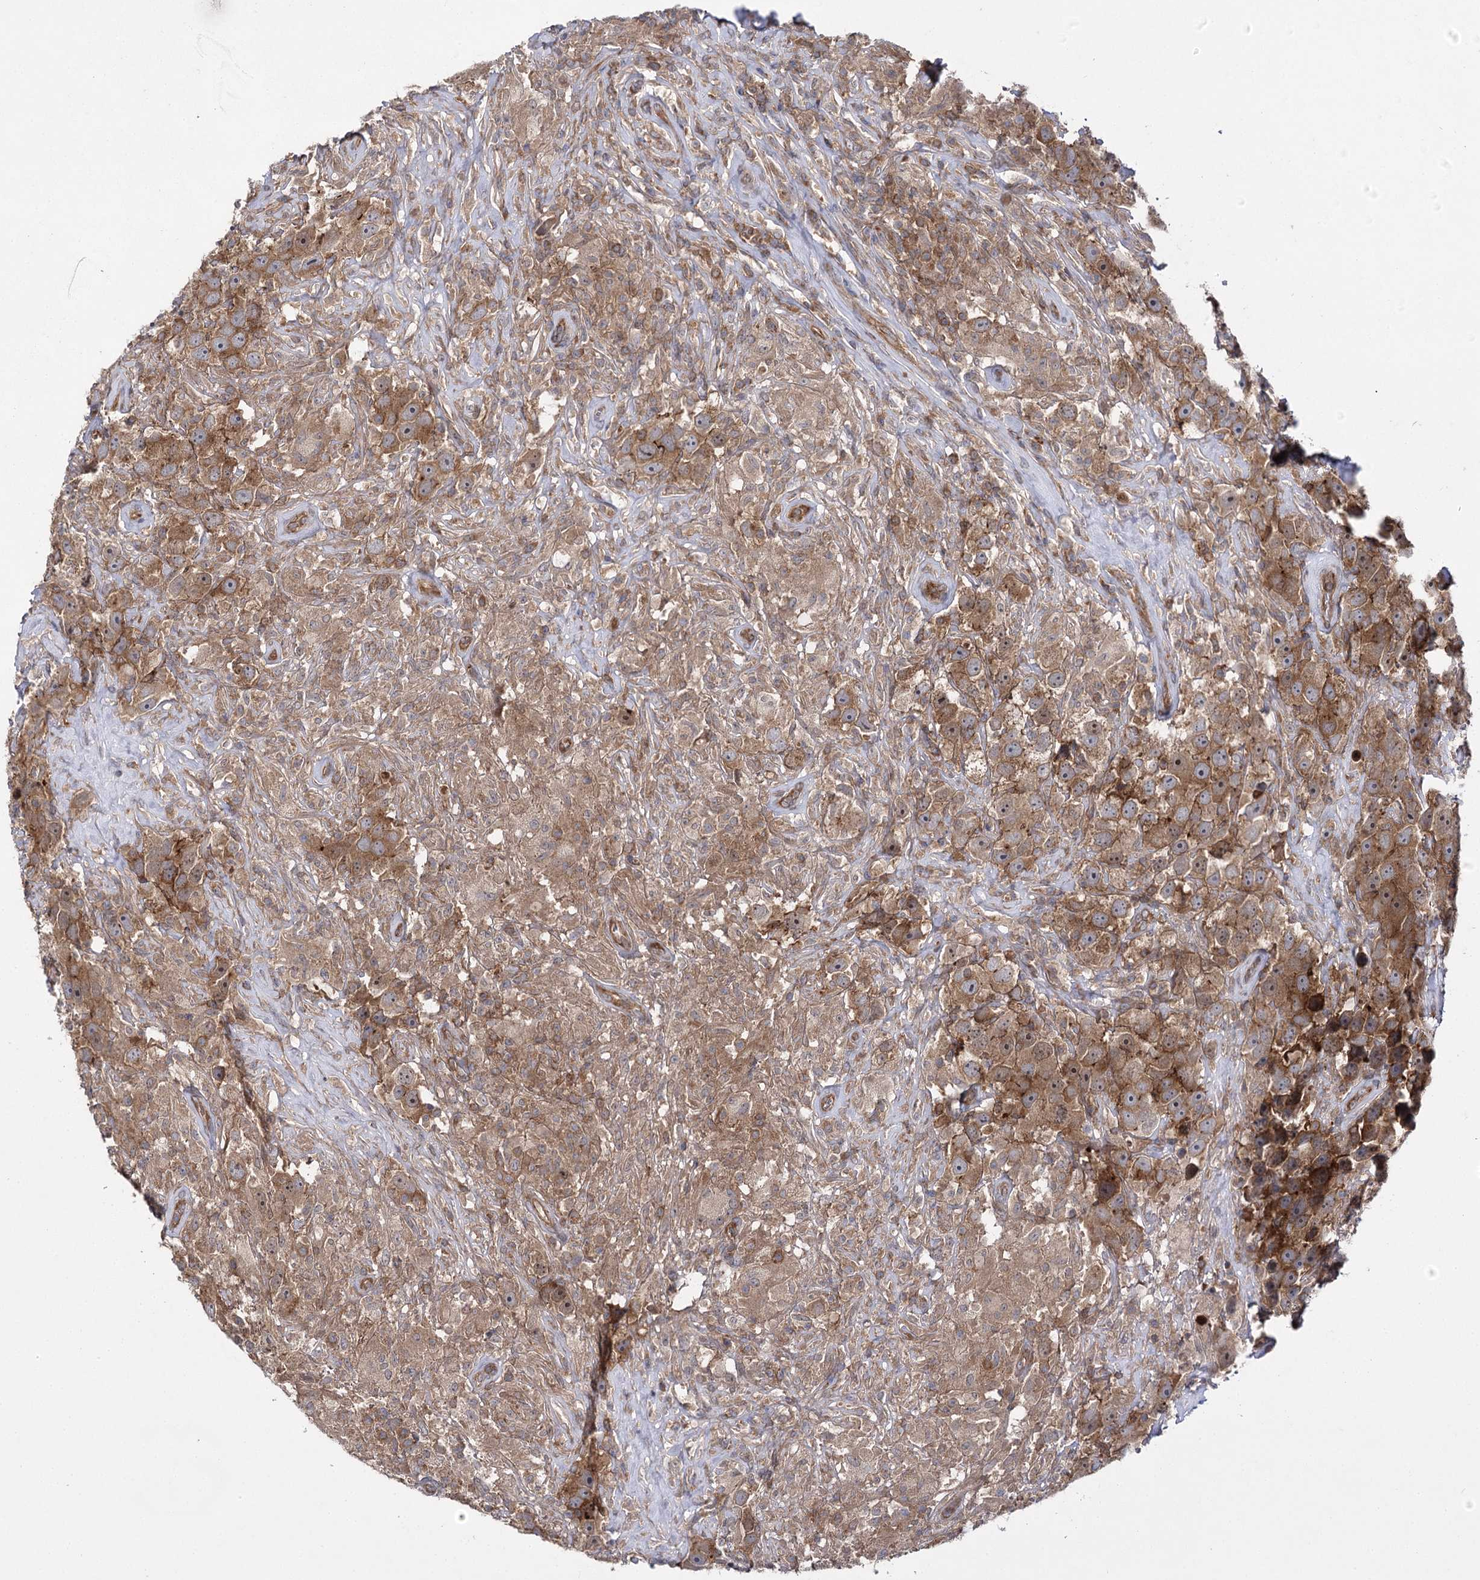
{"staining": {"intensity": "moderate", "quantity": ">75%", "location": "cytoplasmic/membranous,nuclear"}, "tissue": "testis cancer", "cell_type": "Tumor cells", "image_type": "cancer", "snomed": [{"axis": "morphology", "description": "Seminoma, NOS"}, {"axis": "topography", "description": "Testis"}], "caption": "Testis cancer stained for a protein (brown) shows moderate cytoplasmic/membranous and nuclear positive expression in about >75% of tumor cells.", "gene": "BCR", "patient": {"sex": "male", "age": 49}}